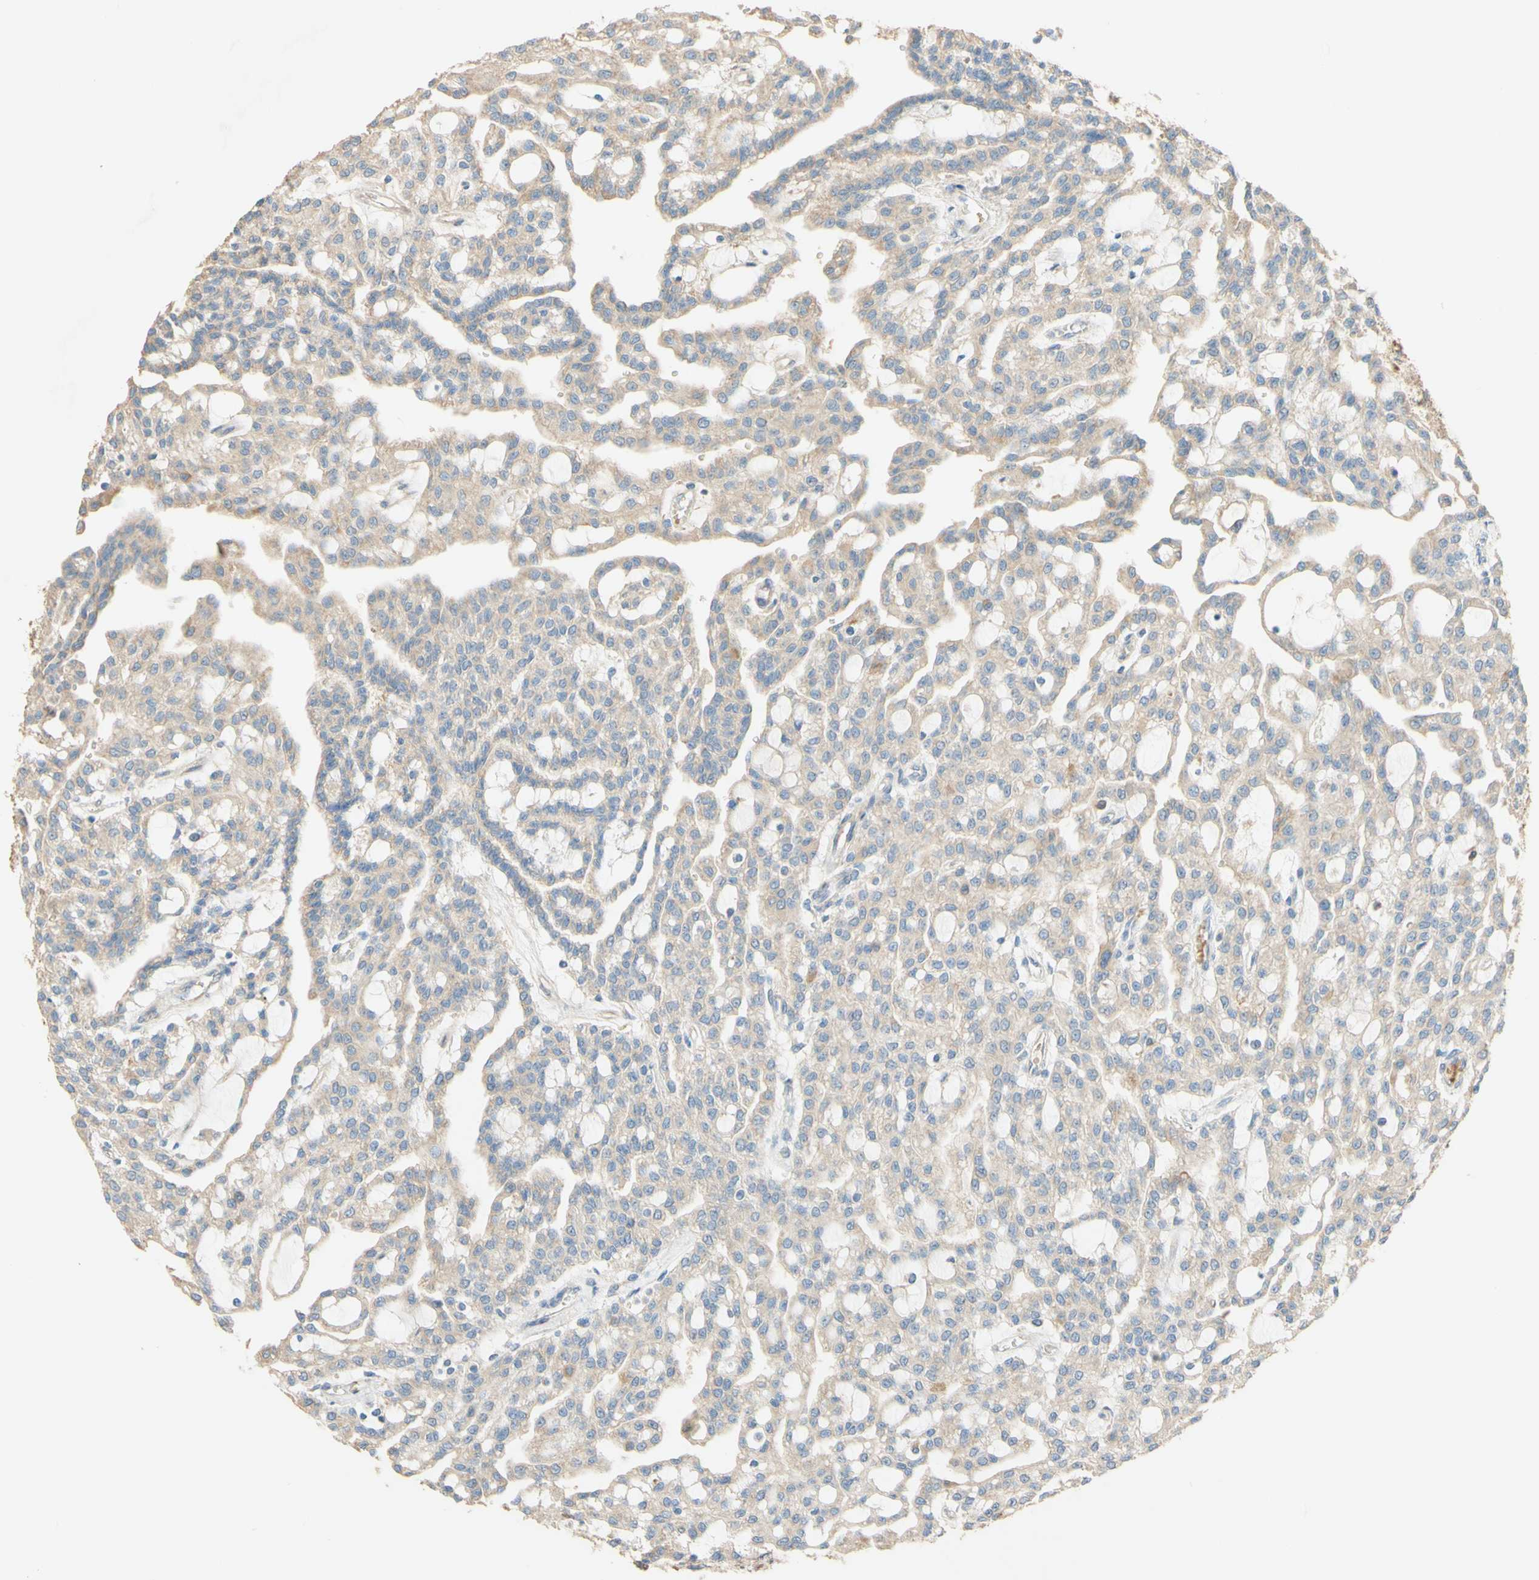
{"staining": {"intensity": "weak", "quantity": "25%-75%", "location": "cytoplasmic/membranous"}, "tissue": "renal cancer", "cell_type": "Tumor cells", "image_type": "cancer", "snomed": [{"axis": "morphology", "description": "Adenocarcinoma, NOS"}, {"axis": "topography", "description": "Kidney"}], "caption": "The histopathology image demonstrates staining of adenocarcinoma (renal), revealing weak cytoplasmic/membranous protein staining (brown color) within tumor cells.", "gene": "DKK3", "patient": {"sex": "male", "age": 63}}